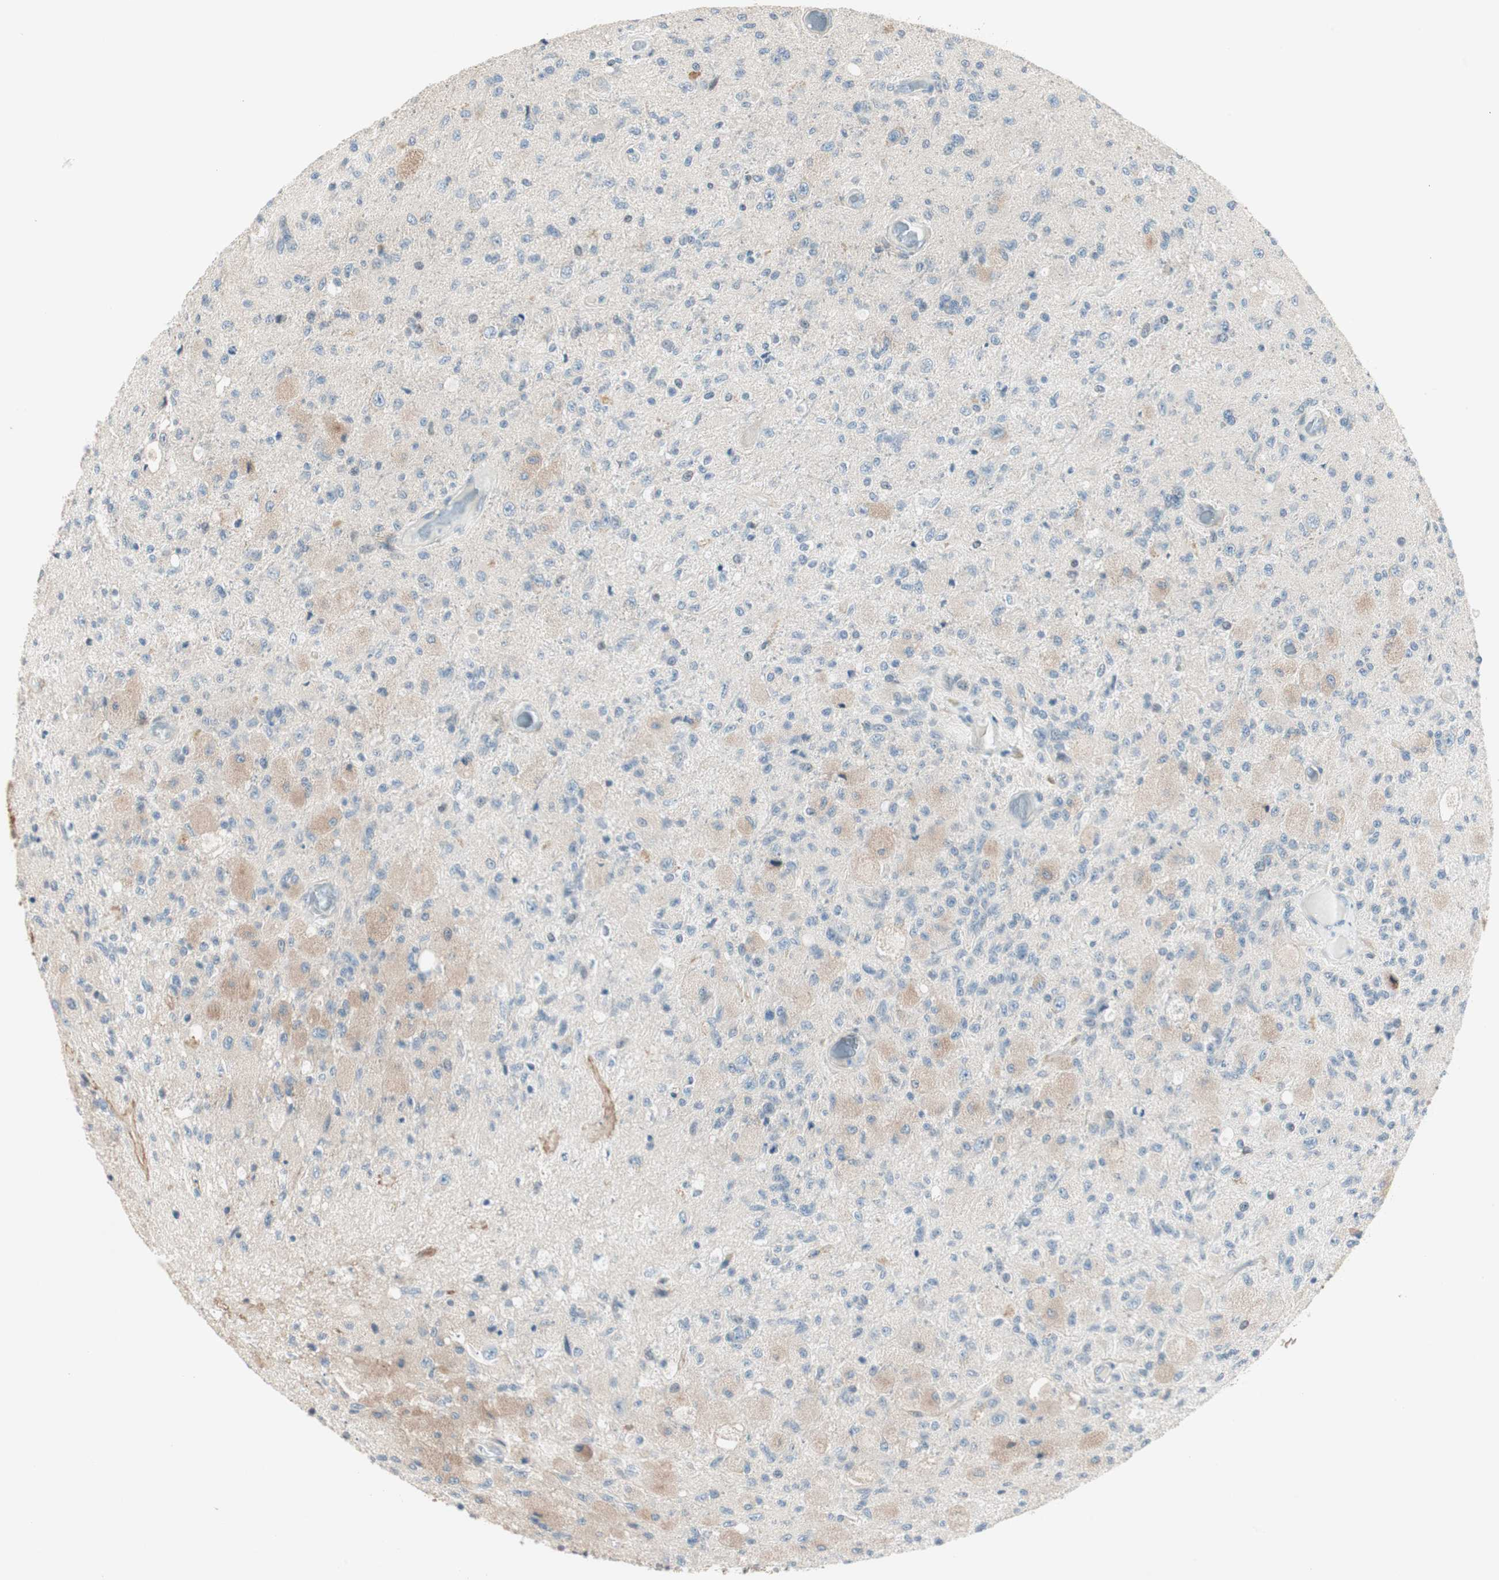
{"staining": {"intensity": "weak", "quantity": "<25%", "location": "cytoplasmic/membranous"}, "tissue": "glioma", "cell_type": "Tumor cells", "image_type": "cancer", "snomed": [{"axis": "morphology", "description": "Normal tissue, NOS"}, {"axis": "morphology", "description": "Glioma, malignant, High grade"}, {"axis": "topography", "description": "Cerebral cortex"}], "caption": "The histopathology image shows no staining of tumor cells in high-grade glioma (malignant).", "gene": "ITGB4", "patient": {"sex": "male", "age": 77}}